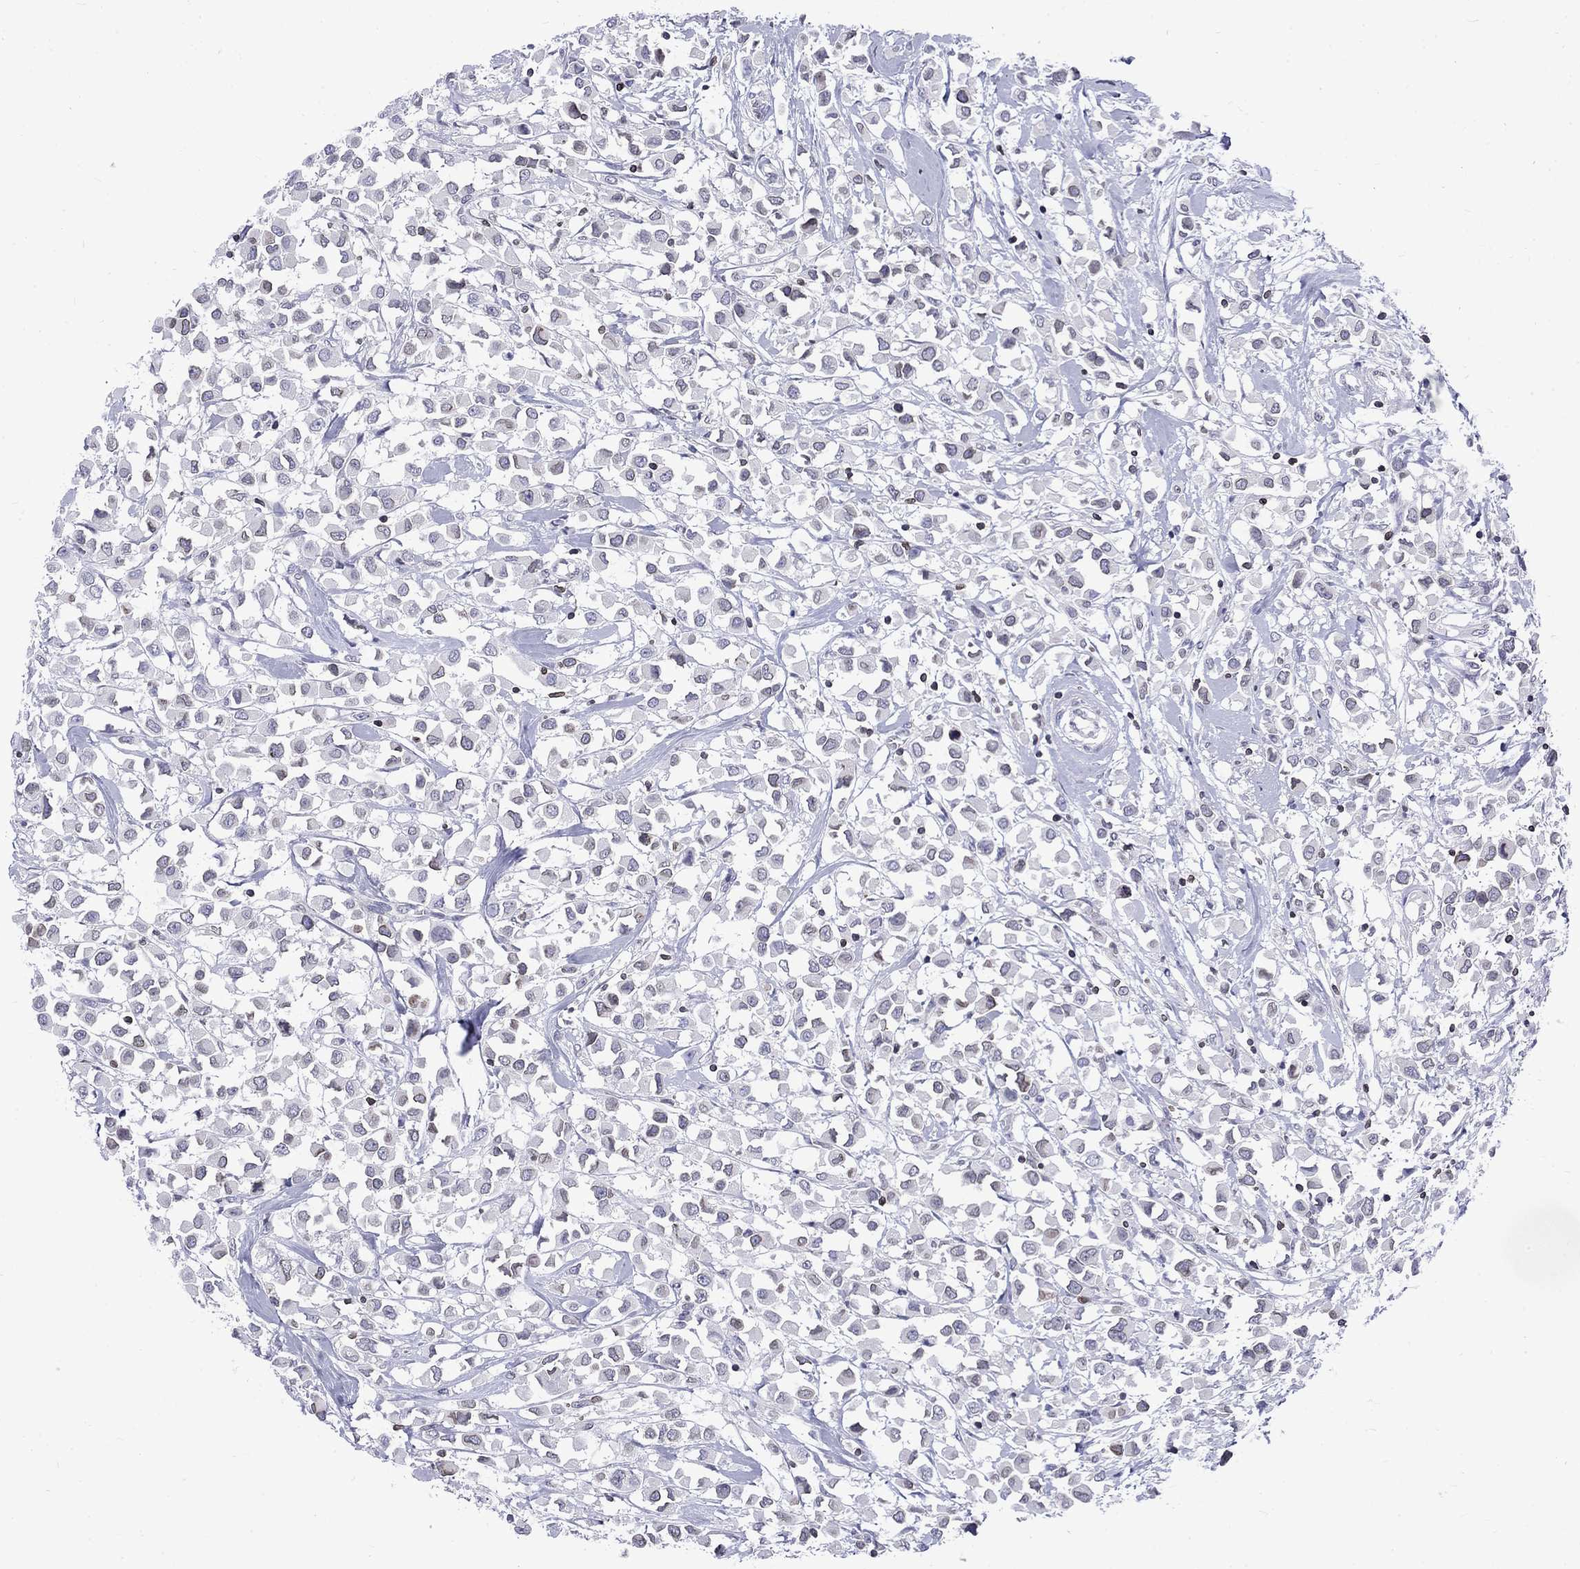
{"staining": {"intensity": "negative", "quantity": "none", "location": "none"}, "tissue": "breast cancer", "cell_type": "Tumor cells", "image_type": "cancer", "snomed": [{"axis": "morphology", "description": "Duct carcinoma"}, {"axis": "topography", "description": "Breast"}], "caption": "High magnification brightfield microscopy of breast infiltrating ductal carcinoma stained with DAB (brown) and counterstained with hematoxylin (blue): tumor cells show no significant positivity.", "gene": "SLA", "patient": {"sex": "female", "age": 61}}